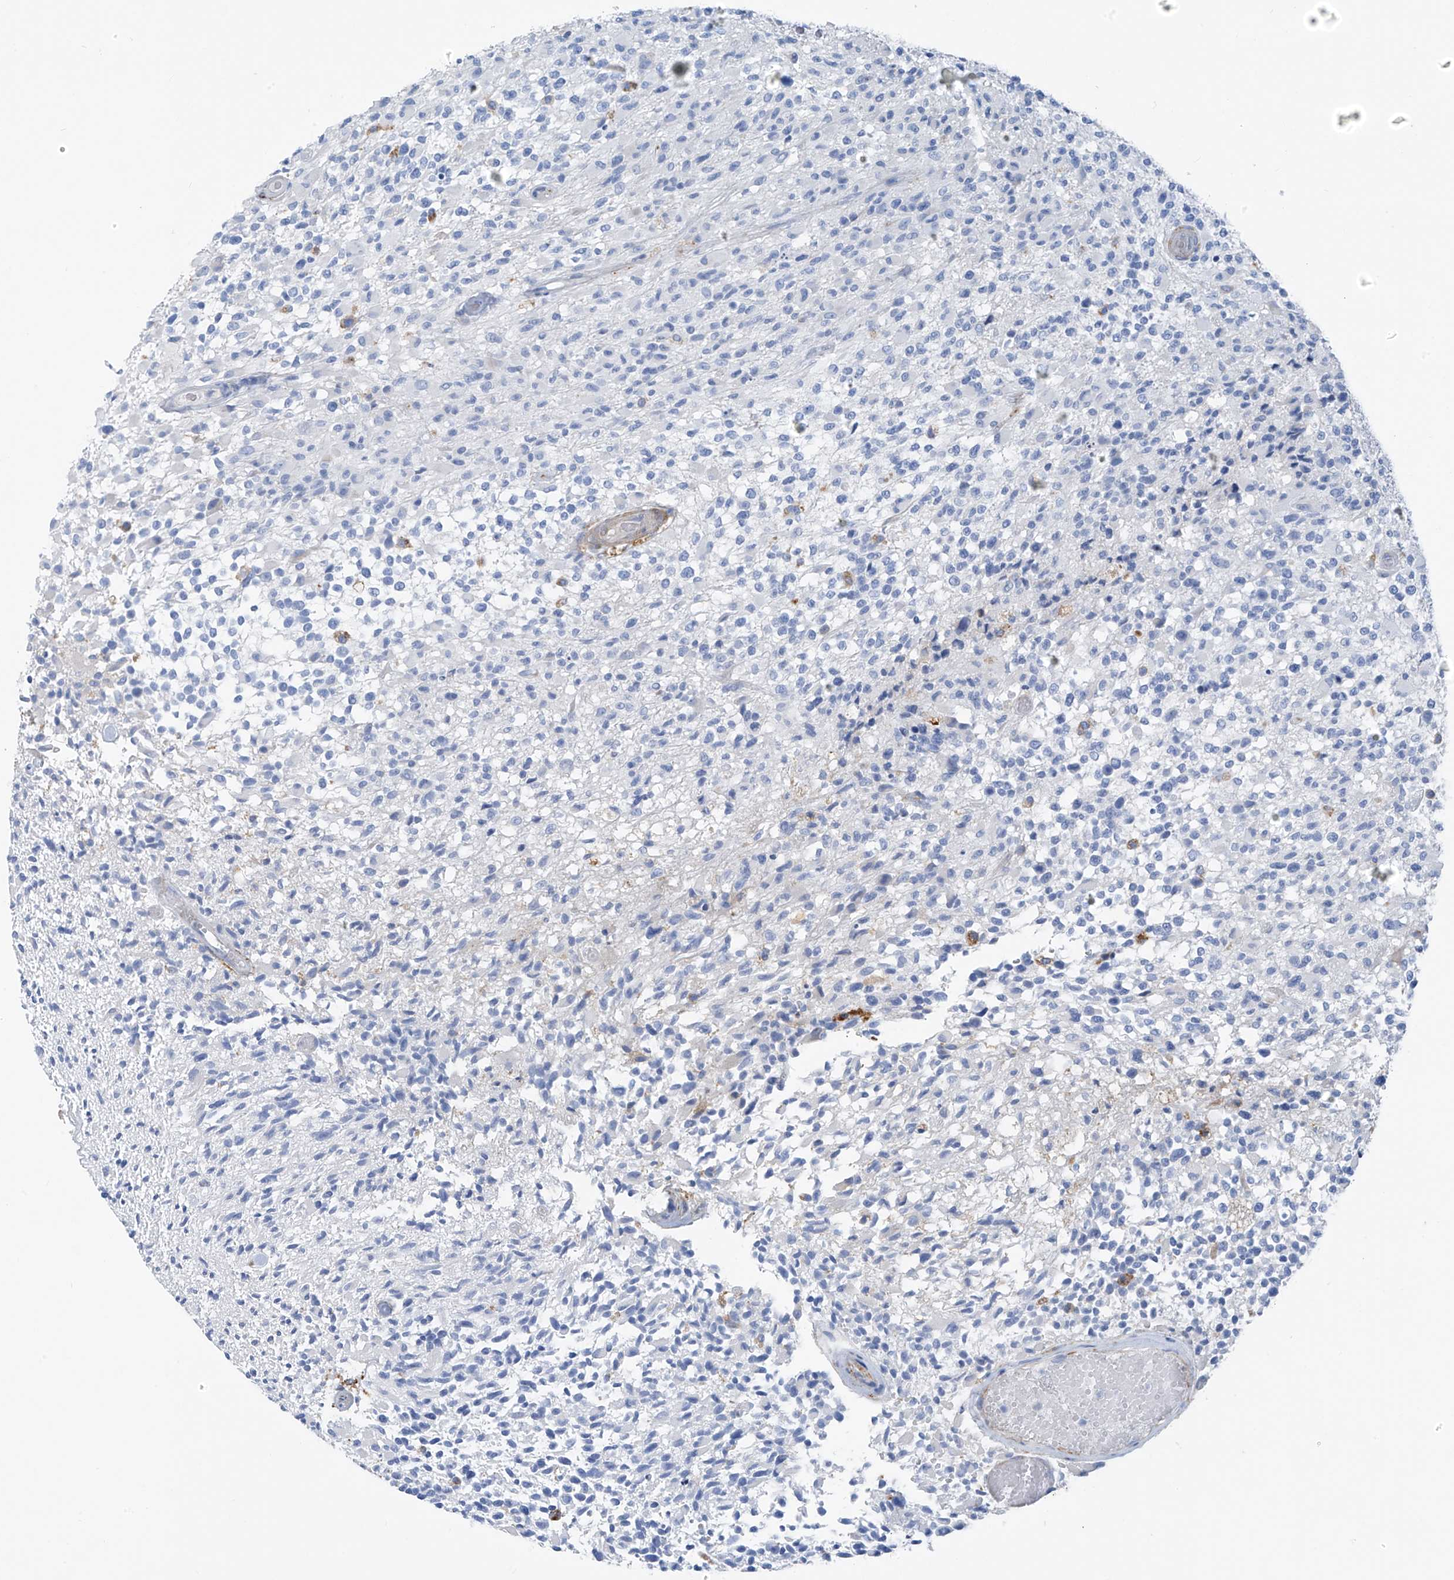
{"staining": {"intensity": "negative", "quantity": "none", "location": "none"}, "tissue": "glioma", "cell_type": "Tumor cells", "image_type": "cancer", "snomed": [{"axis": "morphology", "description": "Glioma, malignant, High grade"}, {"axis": "morphology", "description": "Glioblastoma, NOS"}, {"axis": "topography", "description": "Brain"}], "caption": "Glioma stained for a protein using immunohistochemistry shows no staining tumor cells.", "gene": "GLMP", "patient": {"sex": "male", "age": 60}}